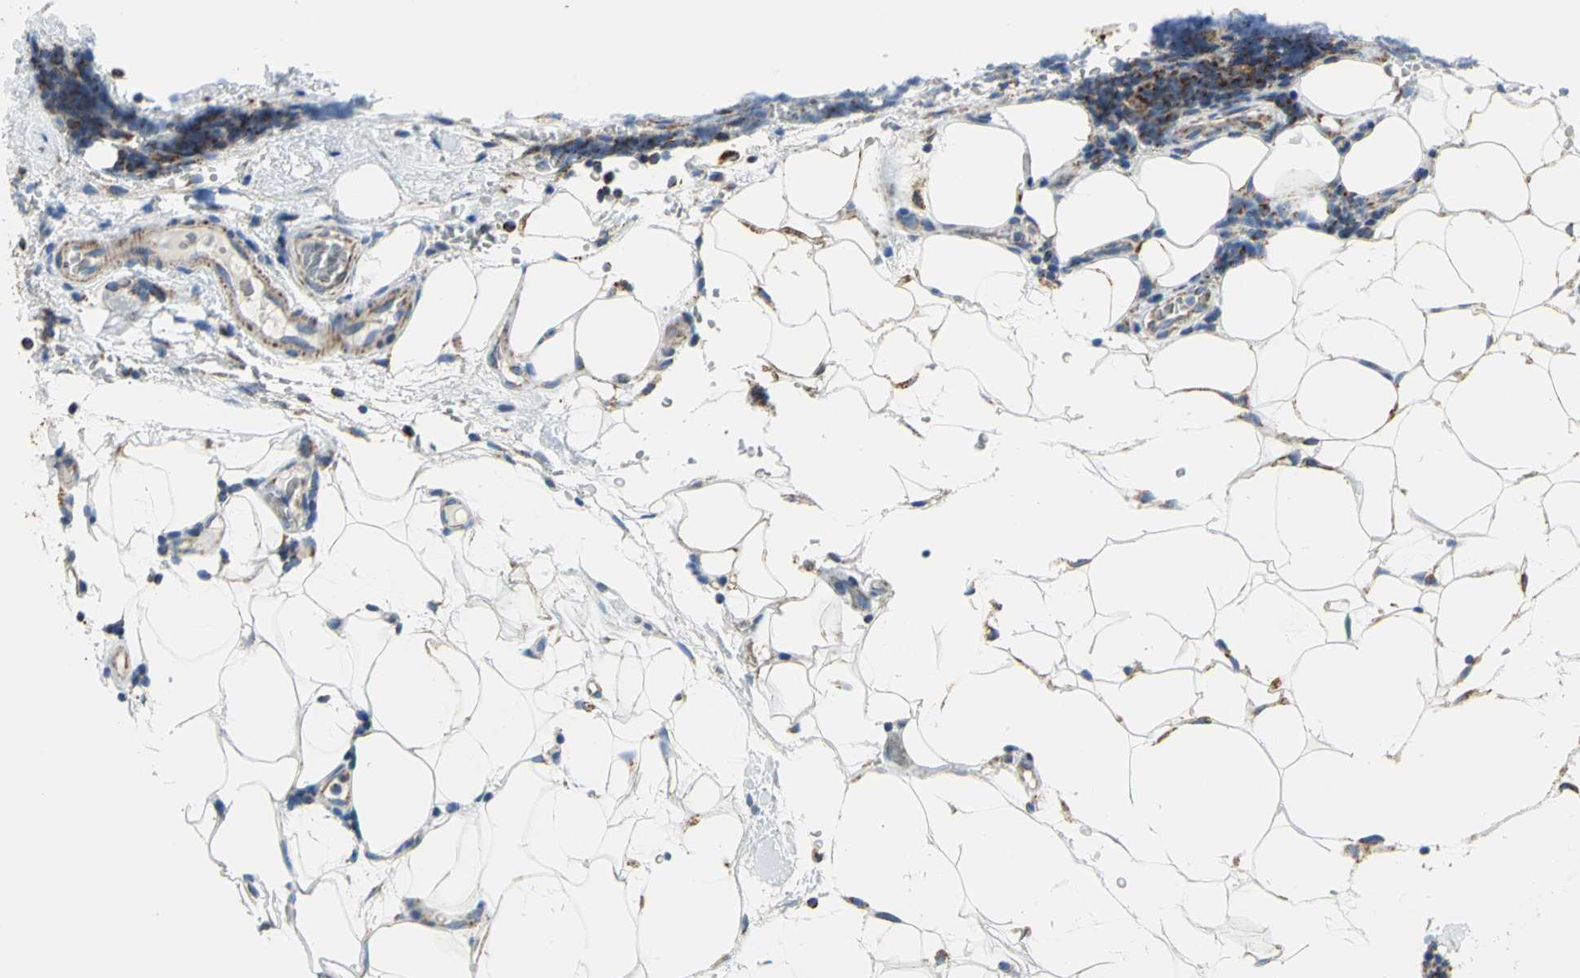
{"staining": {"intensity": "moderate", "quantity": "25%-75%", "location": "cytoplasmic/membranous"}, "tissue": "lymphoma", "cell_type": "Tumor cells", "image_type": "cancer", "snomed": [{"axis": "morphology", "description": "Malignant lymphoma, non-Hodgkin's type, Low grade"}, {"axis": "topography", "description": "Lymph node"}], "caption": "Protein positivity by immunohistochemistry (IHC) exhibits moderate cytoplasmic/membranous positivity in approximately 25%-75% of tumor cells in malignant lymphoma, non-Hodgkin's type (low-grade).", "gene": "NTRK1", "patient": {"sex": "male", "age": 83}}